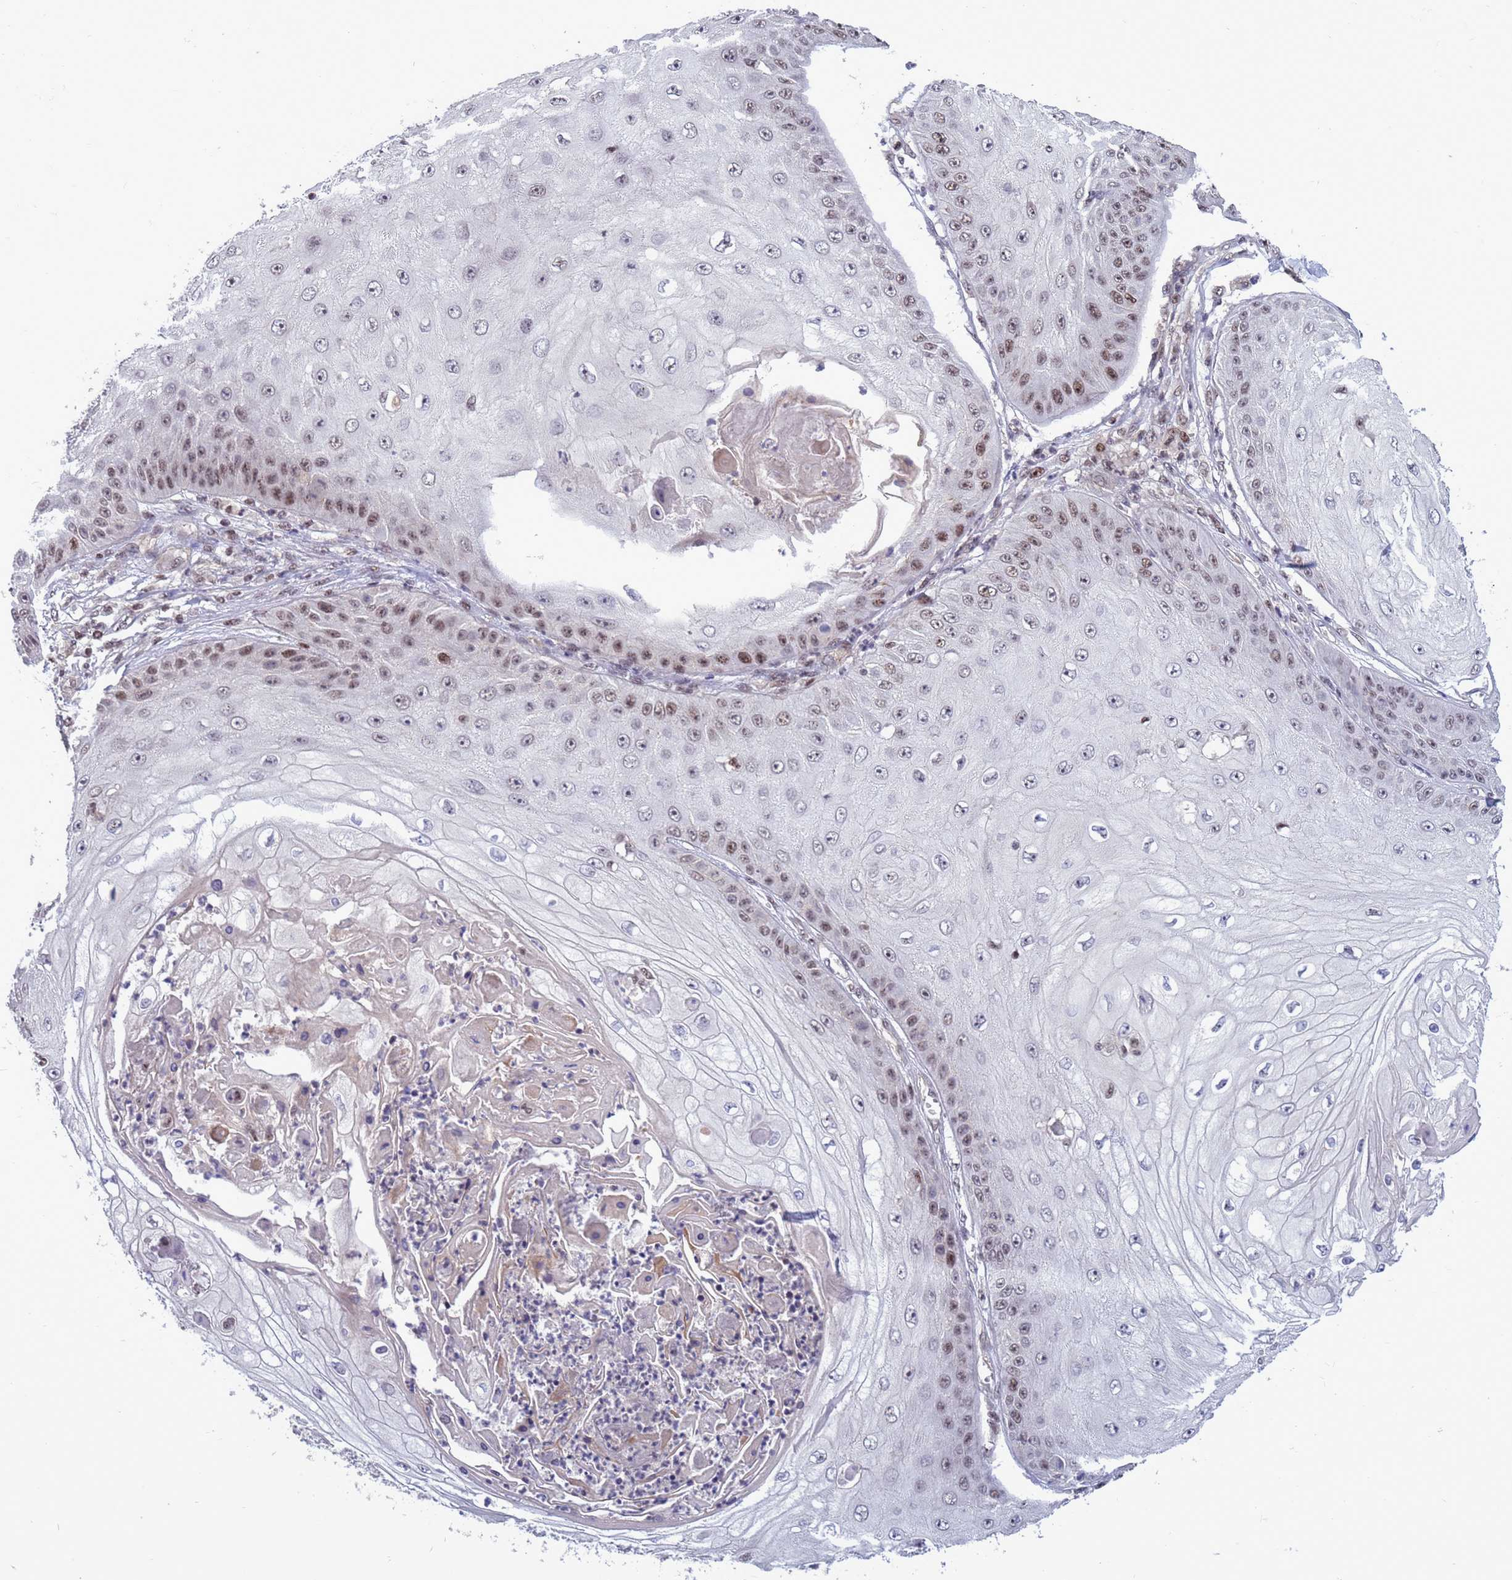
{"staining": {"intensity": "moderate", "quantity": "25%-75%", "location": "nuclear"}, "tissue": "skin cancer", "cell_type": "Tumor cells", "image_type": "cancer", "snomed": [{"axis": "morphology", "description": "Squamous cell carcinoma, NOS"}, {"axis": "topography", "description": "Skin"}], "caption": "IHC (DAB (3,3'-diaminobenzidine)) staining of squamous cell carcinoma (skin) shows moderate nuclear protein positivity in about 25%-75% of tumor cells. (Stains: DAB in brown, nuclei in blue, Microscopy: brightfield microscopy at high magnification).", "gene": "NSL1", "patient": {"sex": "male", "age": 70}}